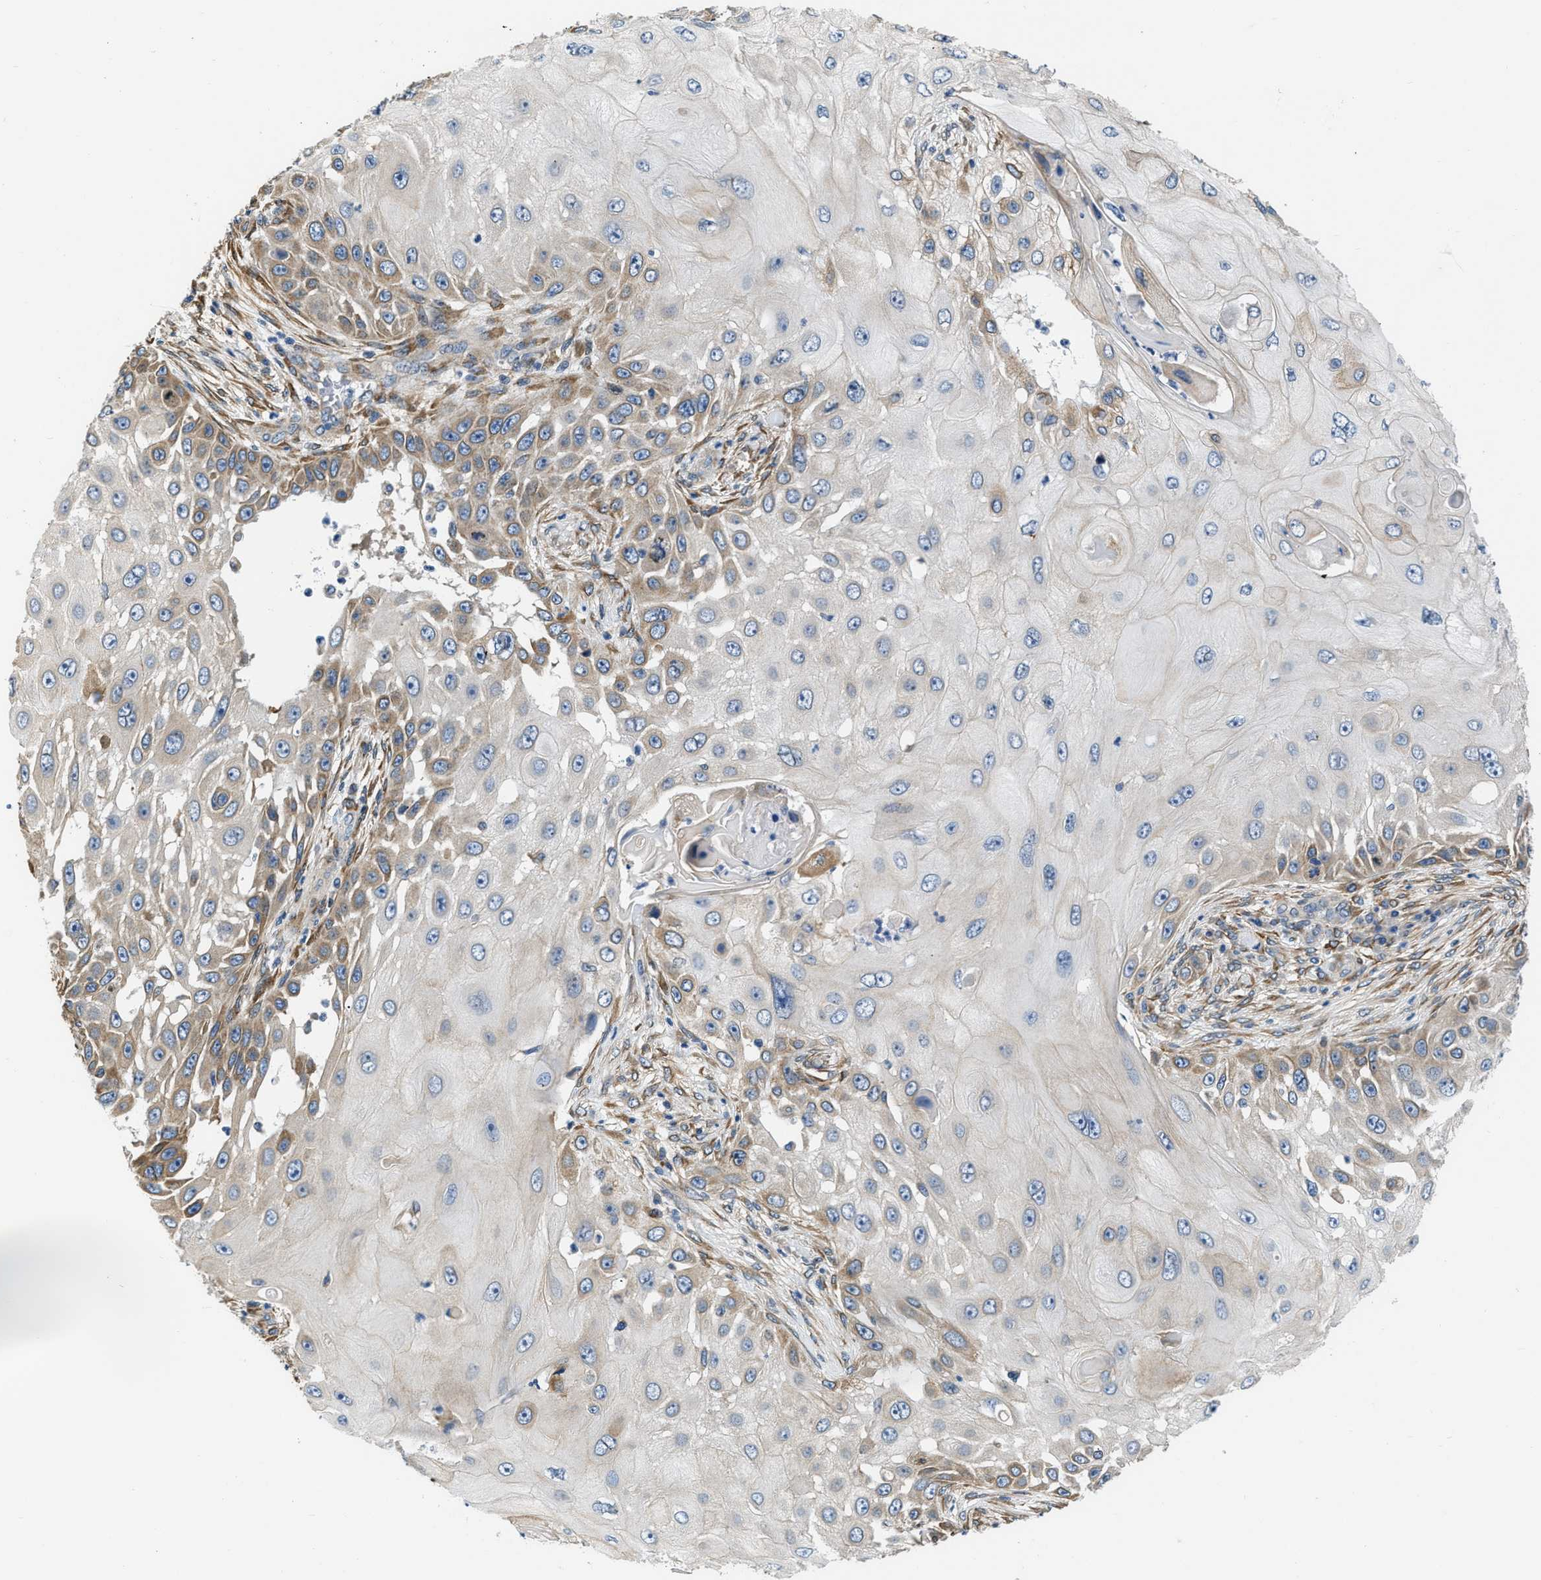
{"staining": {"intensity": "moderate", "quantity": "25%-75%", "location": "cytoplasmic/membranous"}, "tissue": "skin cancer", "cell_type": "Tumor cells", "image_type": "cancer", "snomed": [{"axis": "morphology", "description": "Squamous cell carcinoma, NOS"}, {"axis": "topography", "description": "Skin"}], "caption": "Immunohistochemical staining of human skin cancer demonstrates medium levels of moderate cytoplasmic/membranous staining in about 25%-75% of tumor cells.", "gene": "ARL6IP5", "patient": {"sex": "female", "age": 44}}